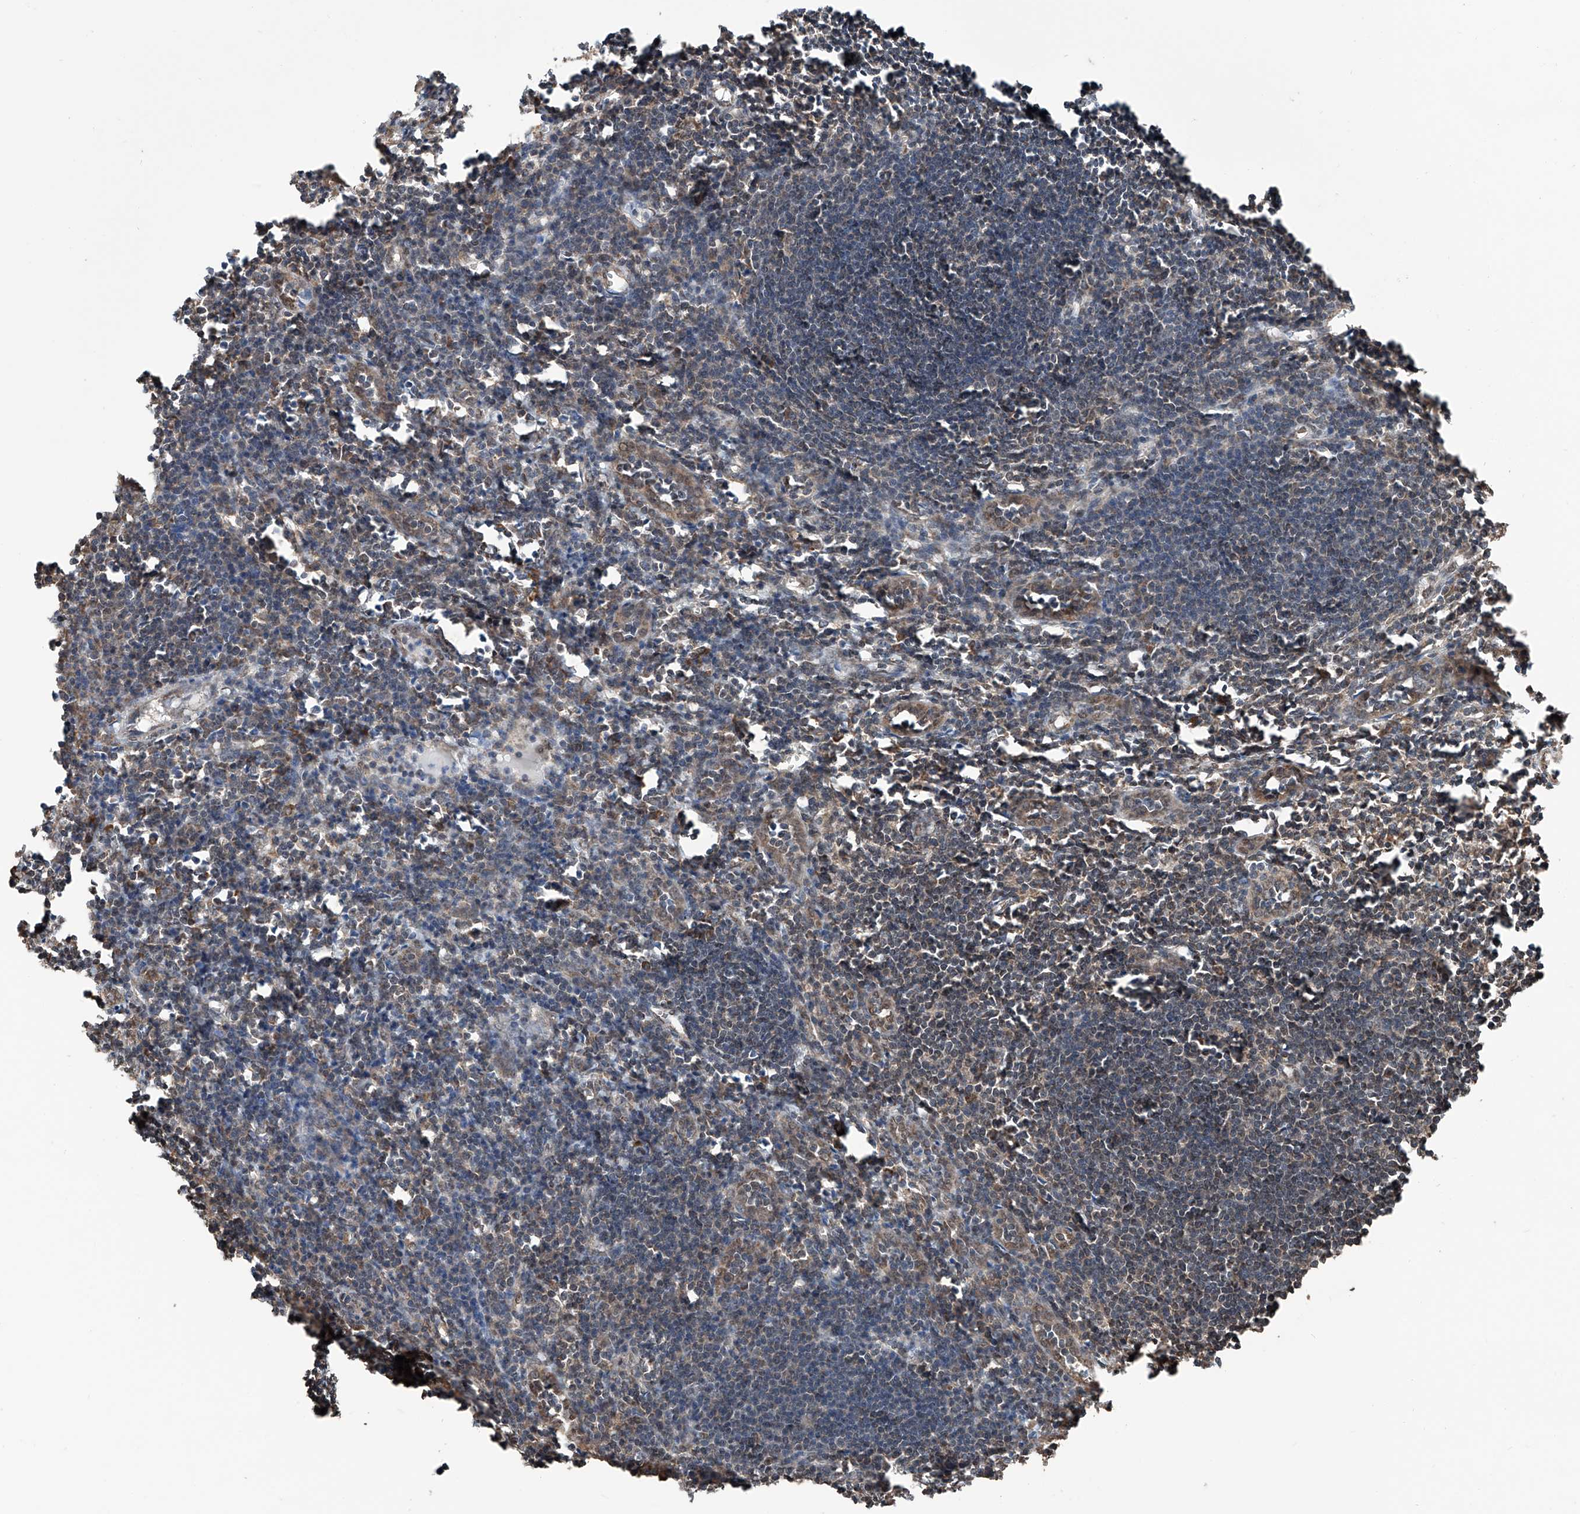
{"staining": {"intensity": "moderate", "quantity": "25%-75%", "location": "cytoplasmic/membranous"}, "tissue": "lymph node", "cell_type": "Germinal center cells", "image_type": "normal", "snomed": [{"axis": "morphology", "description": "Normal tissue, NOS"}, {"axis": "morphology", "description": "Malignant melanoma, Metastatic site"}, {"axis": "topography", "description": "Lymph node"}], "caption": "Brown immunohistochemical staining in normal human lymph node demonstrates moderate cytoplasmic/membranous positivity in approximately 25%-75% of germinal center cells. (Brightfield microscopy of DAB IHC at high magnification).", "gene": "ZNF445", "patient": {"sex": "male", "age": 41}}